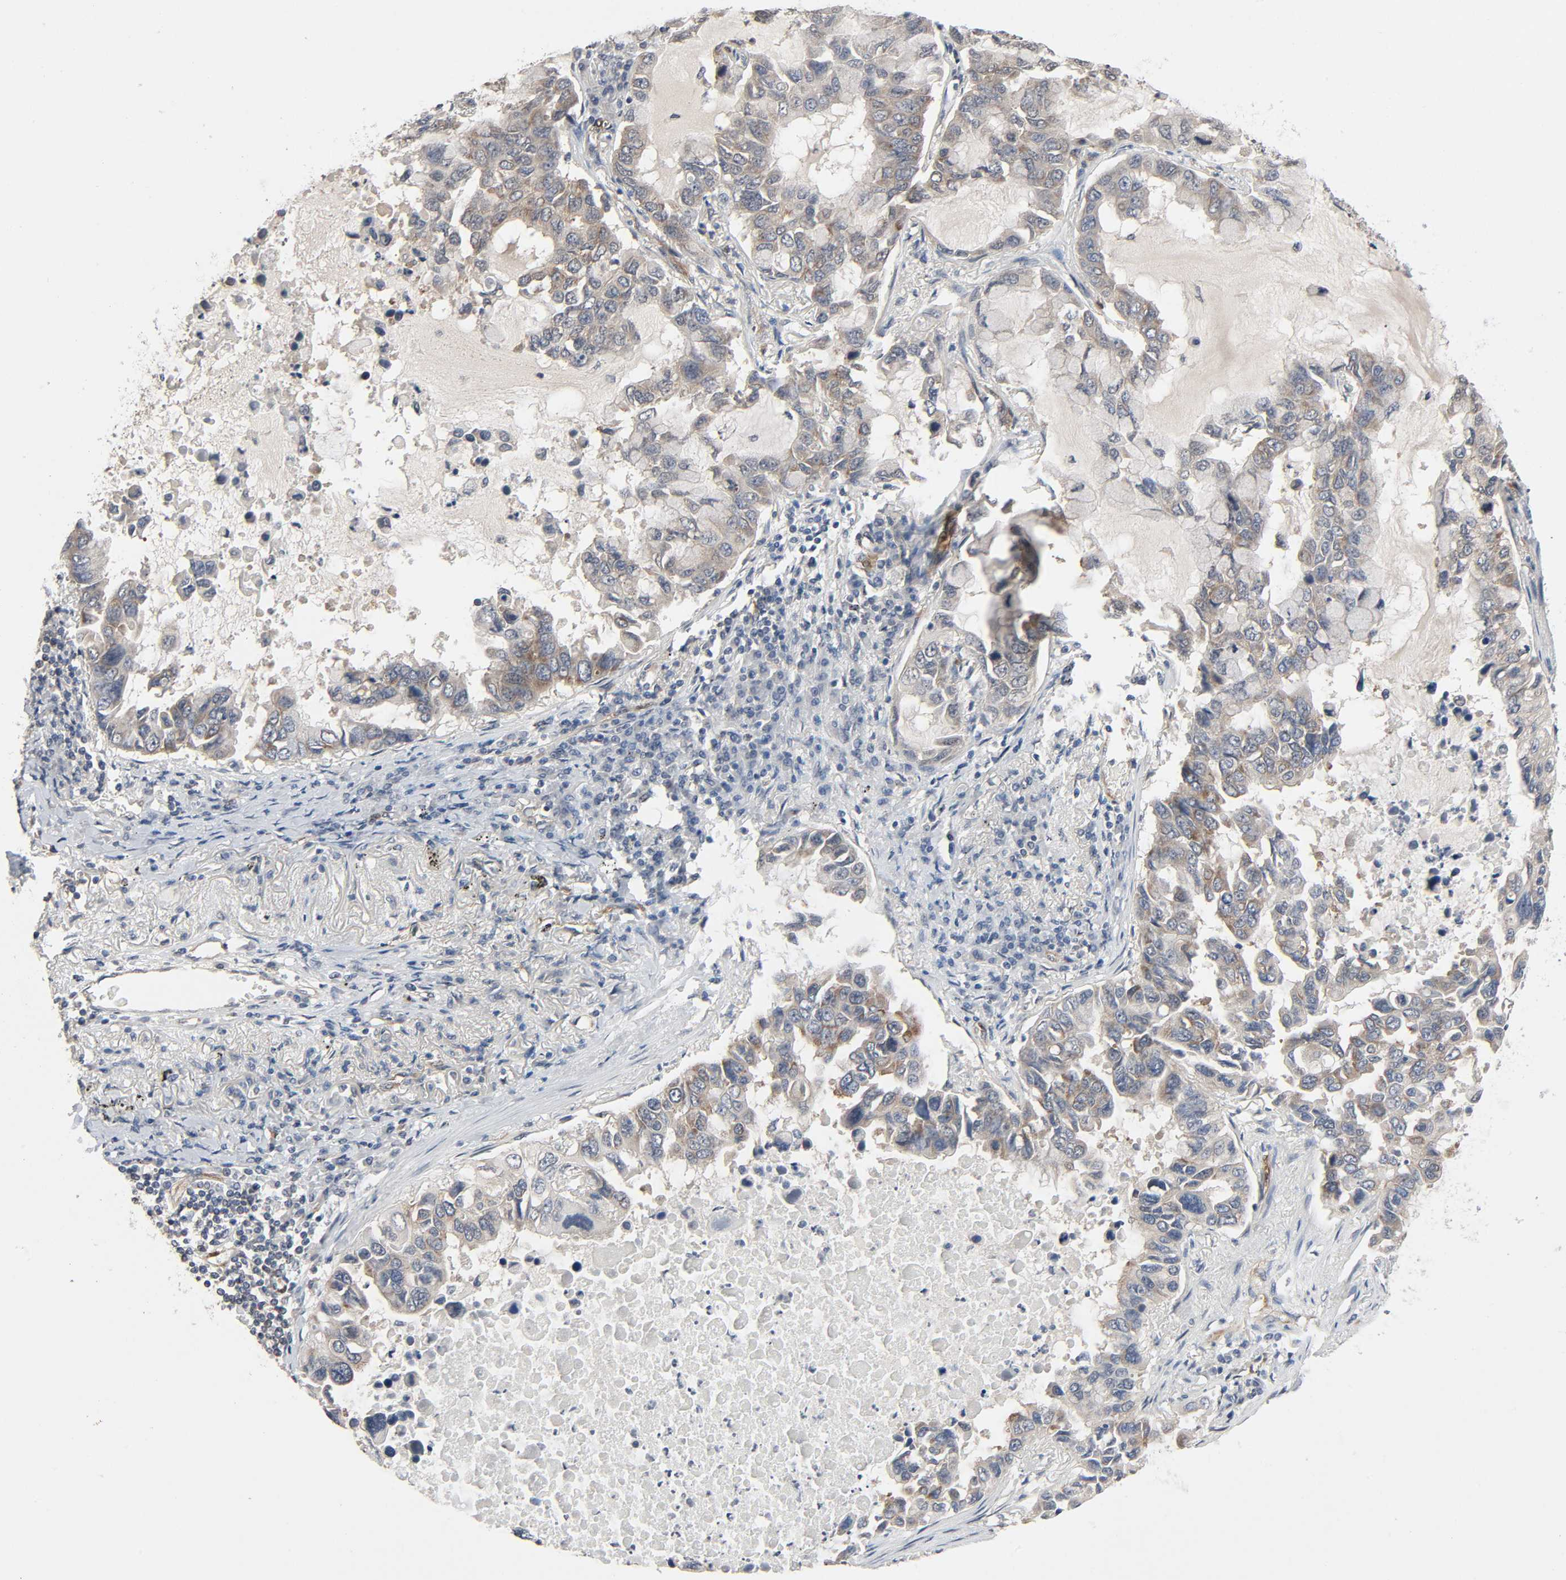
{"staining": {"intensity": "moderate", "quantity": "25%-75%", "location": "cytoplasmic/membranous"}, "tissue": "lung cancer", "cell_type": "Tumor cells", "image_type": "cancer", "snomed": [{"axis": "morphology", "description": "Adenocarcinoma, NOS"}, {"axis": "topography", "description": "Lung"}], "caption": "Immunohistochemical staining of human lung cancer exhibits medium levels of moderate cytoplasmic/membranous expression in approximately 25%-75% of tumor cells. (DAB IHC with brightfield microscopy, high magnification).", "gene": "PTK2", "patient": {"sex": "male", "age": 64}}